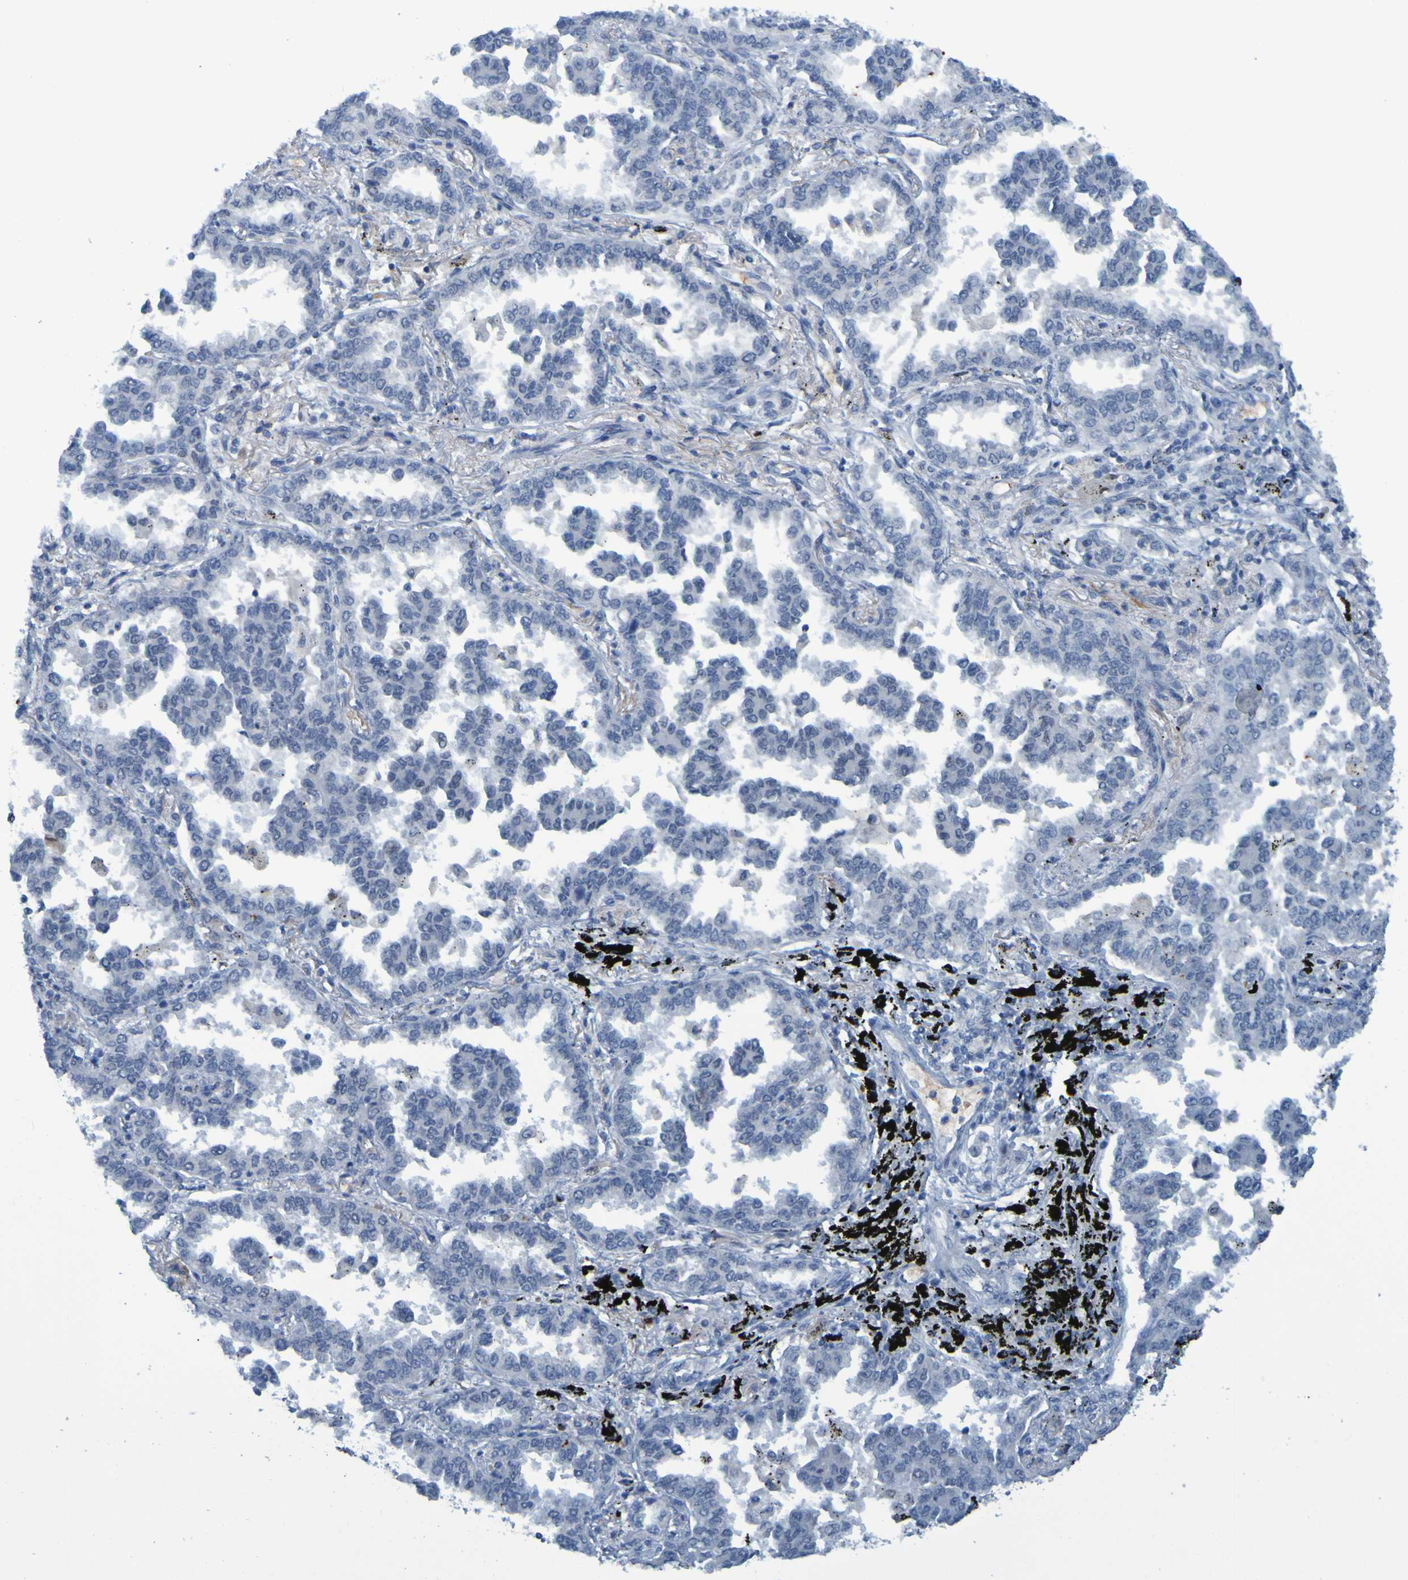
{"staining": {"intensity": "negative", "quantity": "none", "location": "none"}, "tissue": "lung cancer", "cell_type": "Tumor cells", "image_type": "cancer", "snomed": [{"axis": "morphology", "description": "Normal tissue, NOS"}, {"axis": "morphology", "description": "Adenocarcinoma, NOS"}, {"axis": "topography", "description": "Lung"}], "caption": "Lung cancer stained for a protein using IHC displays no positivity tumor cells.", "gene": "USP36", "patient": {"sex": "male", "age": 59}}